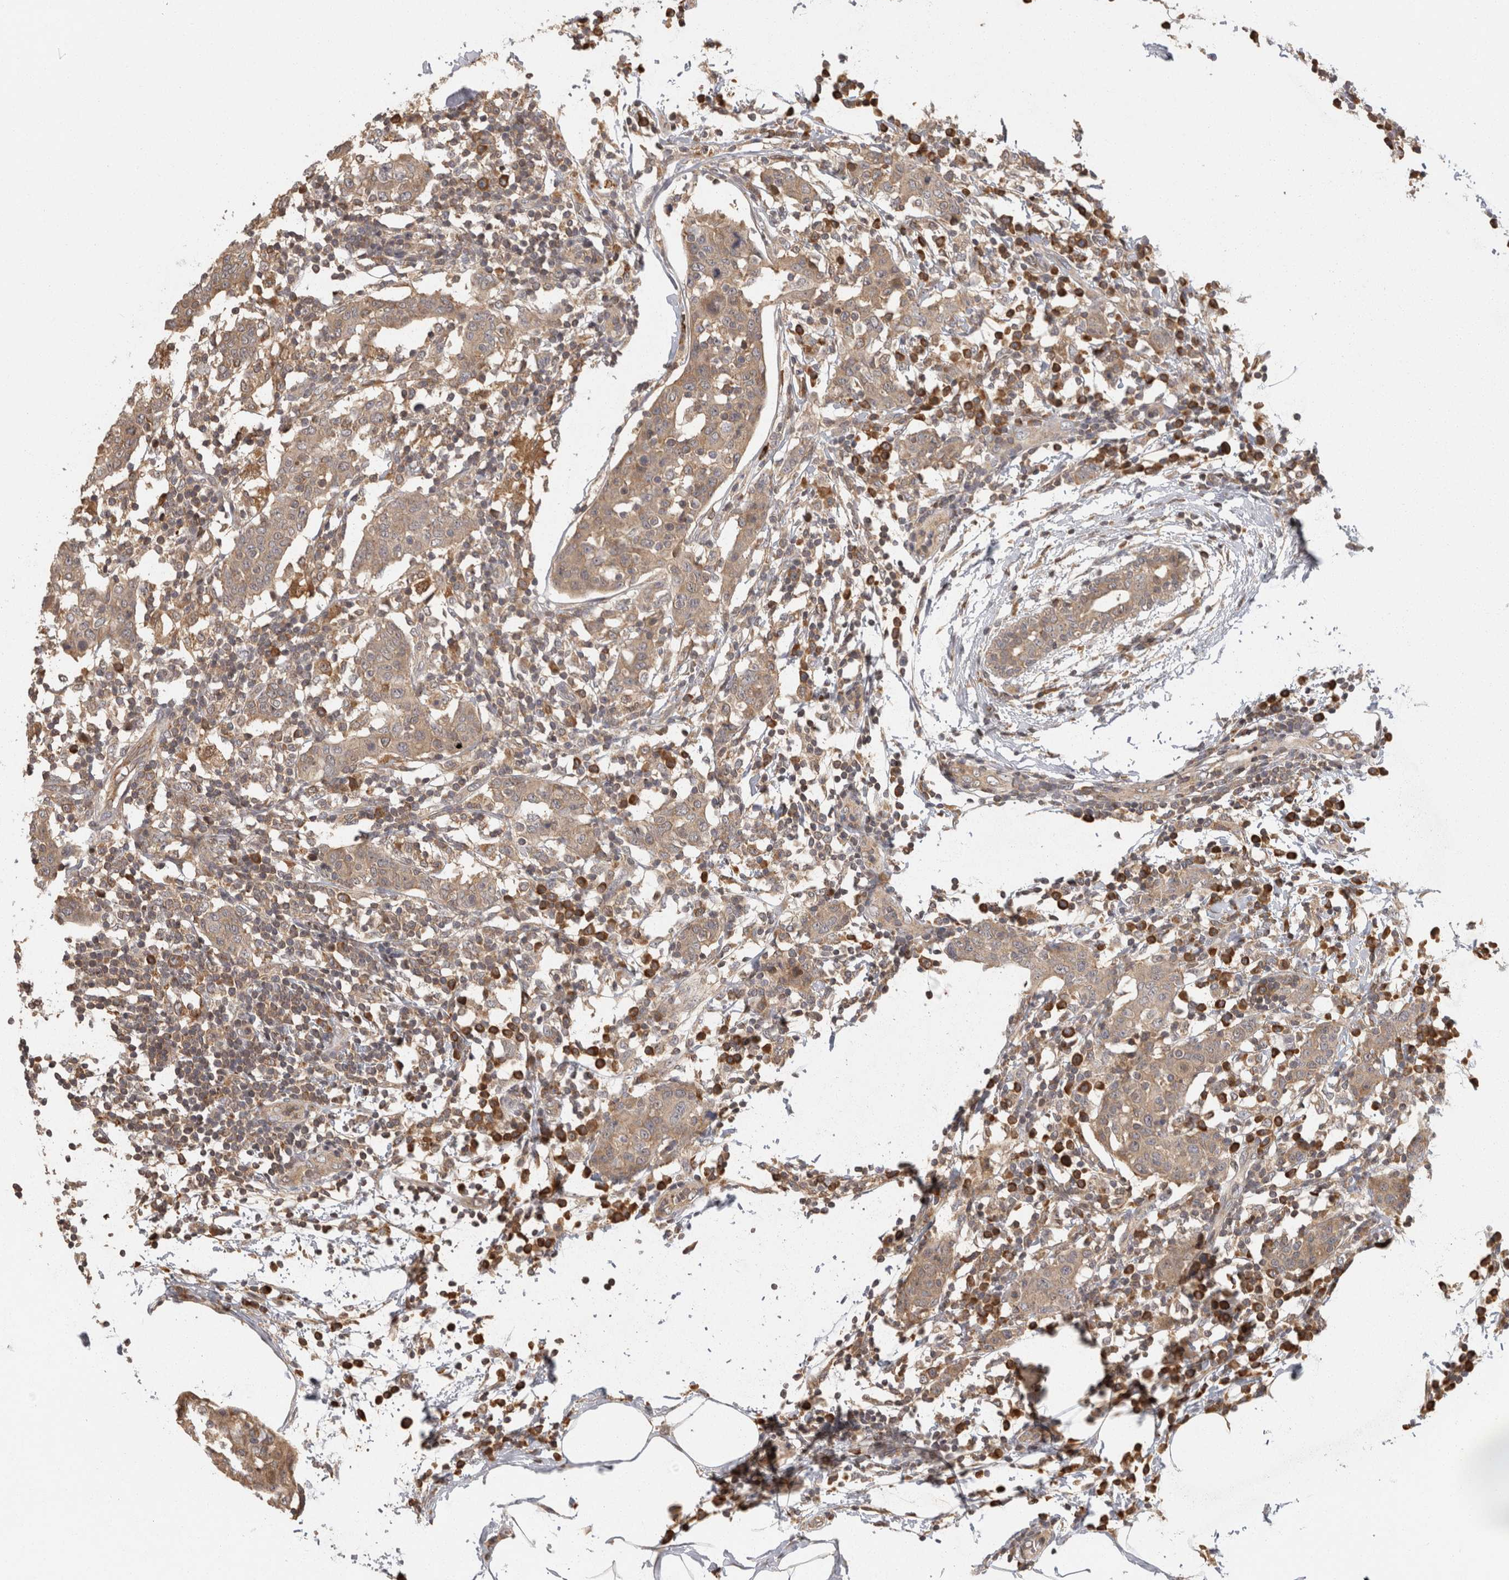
{"staining": {"intensity": "weak", "quantity": ">75%", "location": "cytoplasmic/membranous"}, "tissue": "breast cancer", "cell_type": "Tumor cells", "image_type": "cancer", "snomed": [{"axis": "morphology", "description": "Normal tissue, NOS"}, {"axis": "morphology", "description": "Duct carcinoma"}, {"axis": "topography", "description": "Breast"}], "caption": "The immunohistochemical stain highlights weak cytoplasmic/membranous positivity in tumor cells of breast invasive ductal carcinoma tissue.", "gene": "ACAT2", "patient": {"sex": "female", "age": 37}}